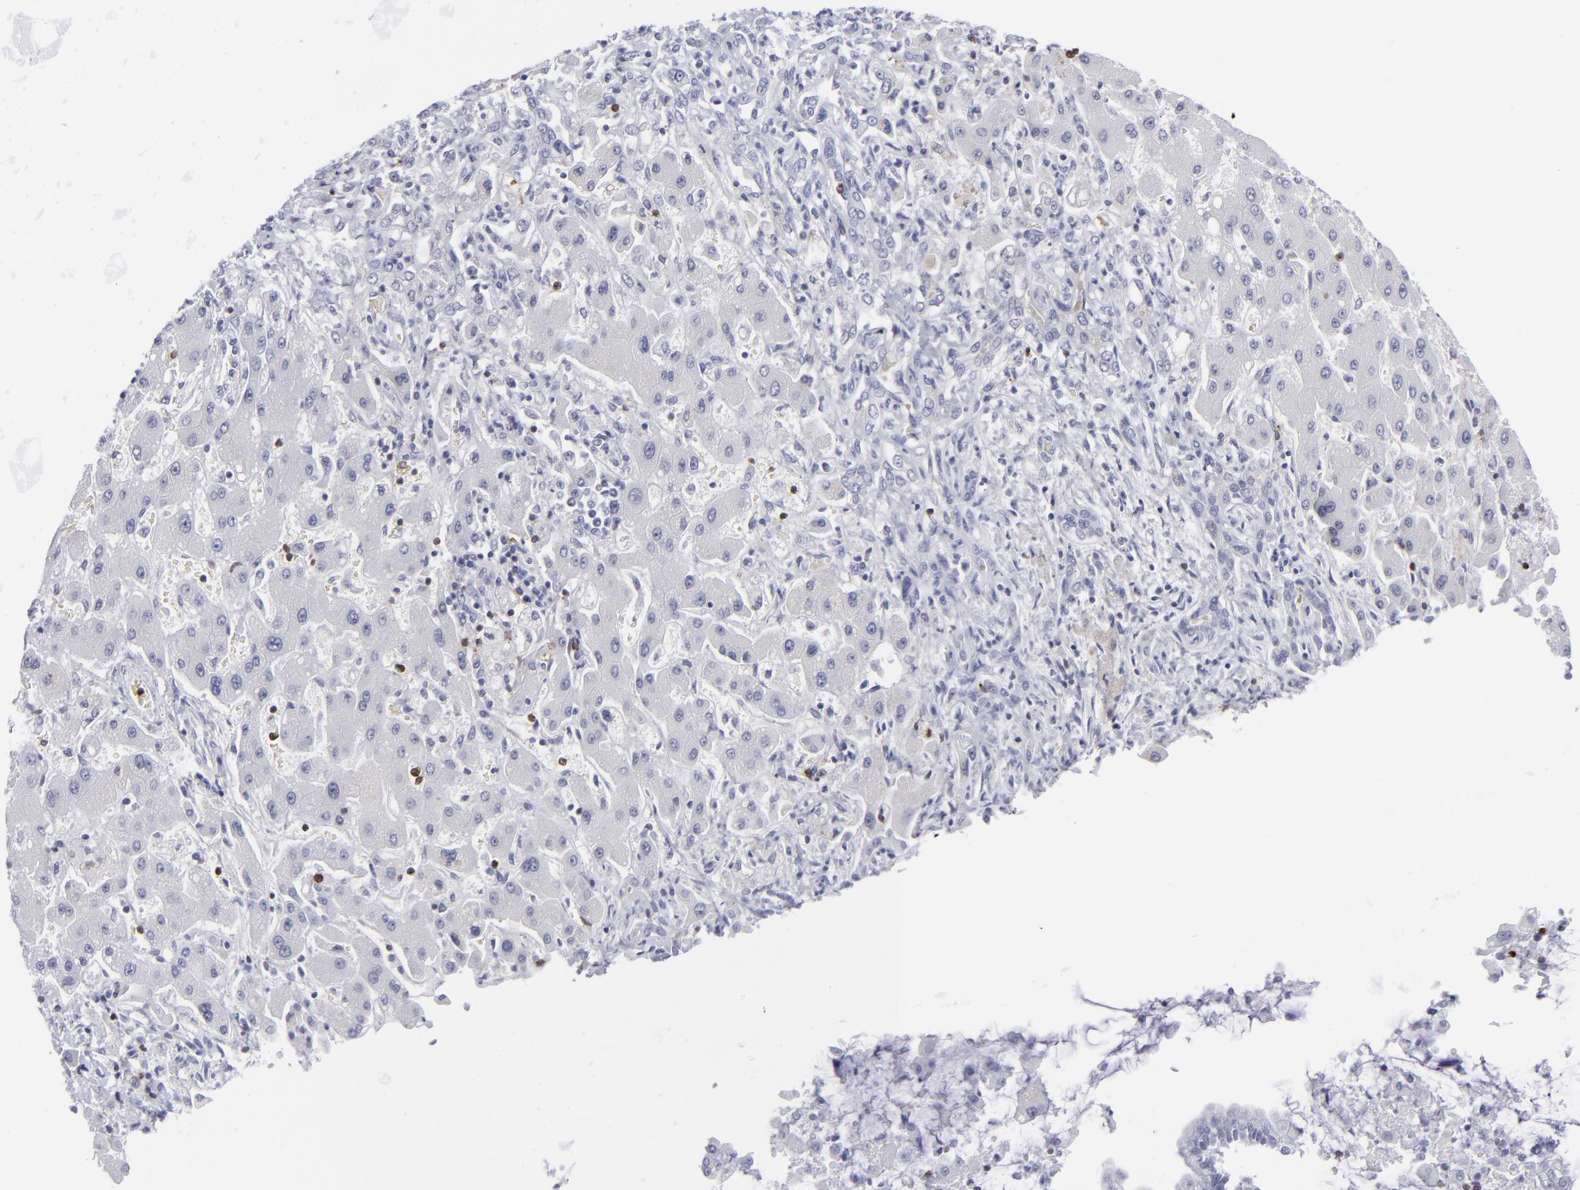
{"staining": {"intensity": "negative", "quantity": "none", "location": "none"}, "tissue": "liver cancer", "cell_type": "Tumor cells", "image_type": "cancer", "snomed": [{"axis": "morphology", "description": "Cholangiocarcinoma"}, {"axis": "topography", "description": "Liver"}], "caption": "An IHC micrograph of liver cancer (cholangiocarcinoma) is shown. There is no staining in tumor cells of liver cancer (cholangiocarcinoma).", "gene": "CD7", "patient": {"sex": "male", "age": 50}}